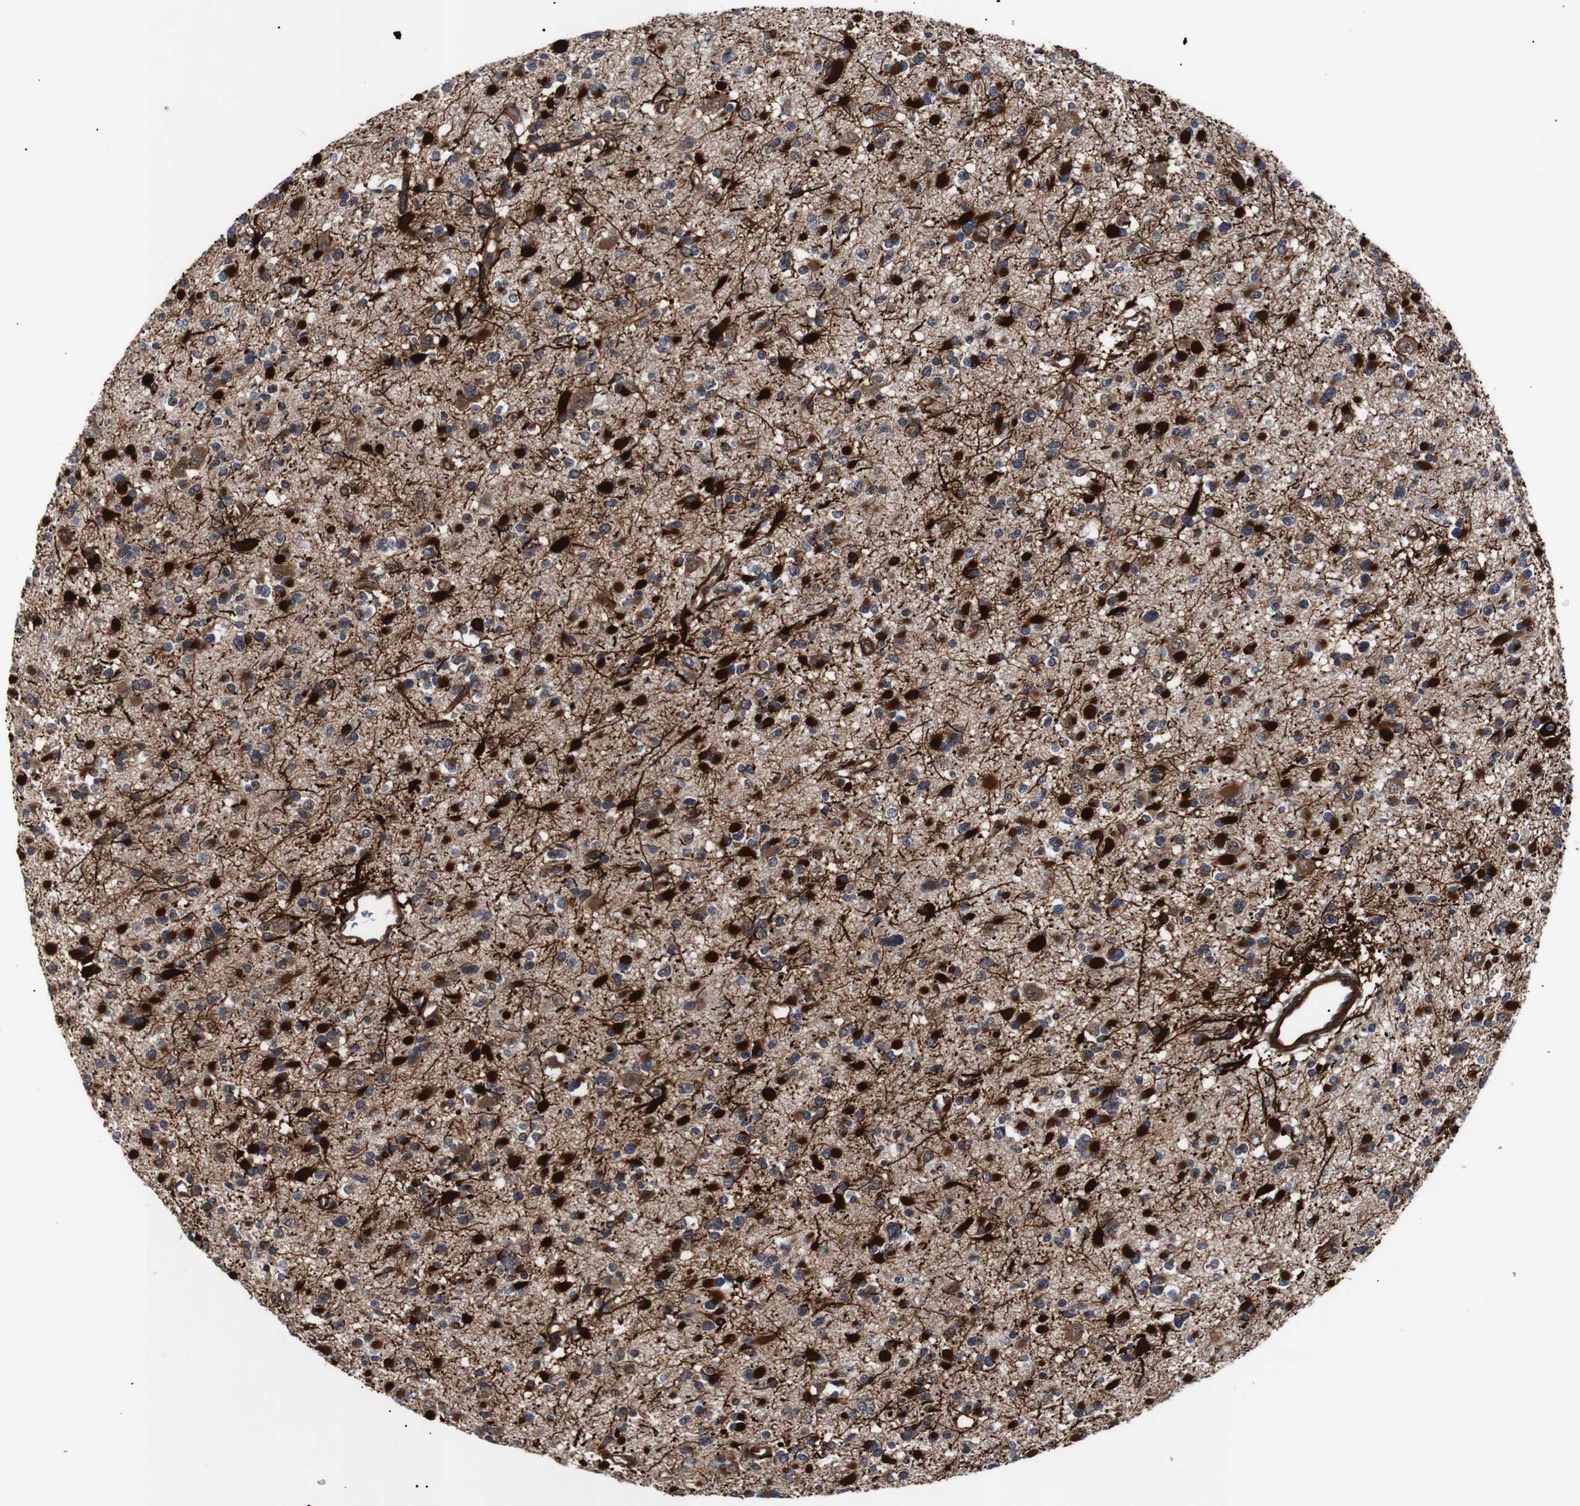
{"staining": {"intensity": "strong", "quantity": "25%-75%", "location": "cytoplasmic/membranous"}, "tissue": "glioma", "cell_type": "Tumor cells", "image_type": "cancer", "snomed": [{"axis": "morphology", "description": "Glioma, malignant, Low grade"}, {"axis": "topography", "description": "Brain"}], "caption": "Protein positivity by immunohistochemistry demonstrates strong cytoplasmic/membranous positivity in about 25%-75% of tumor cells in malignant glioma (low-grade).", "gene": "PAWR", "patient": {"sex": "female", "age": 22}}